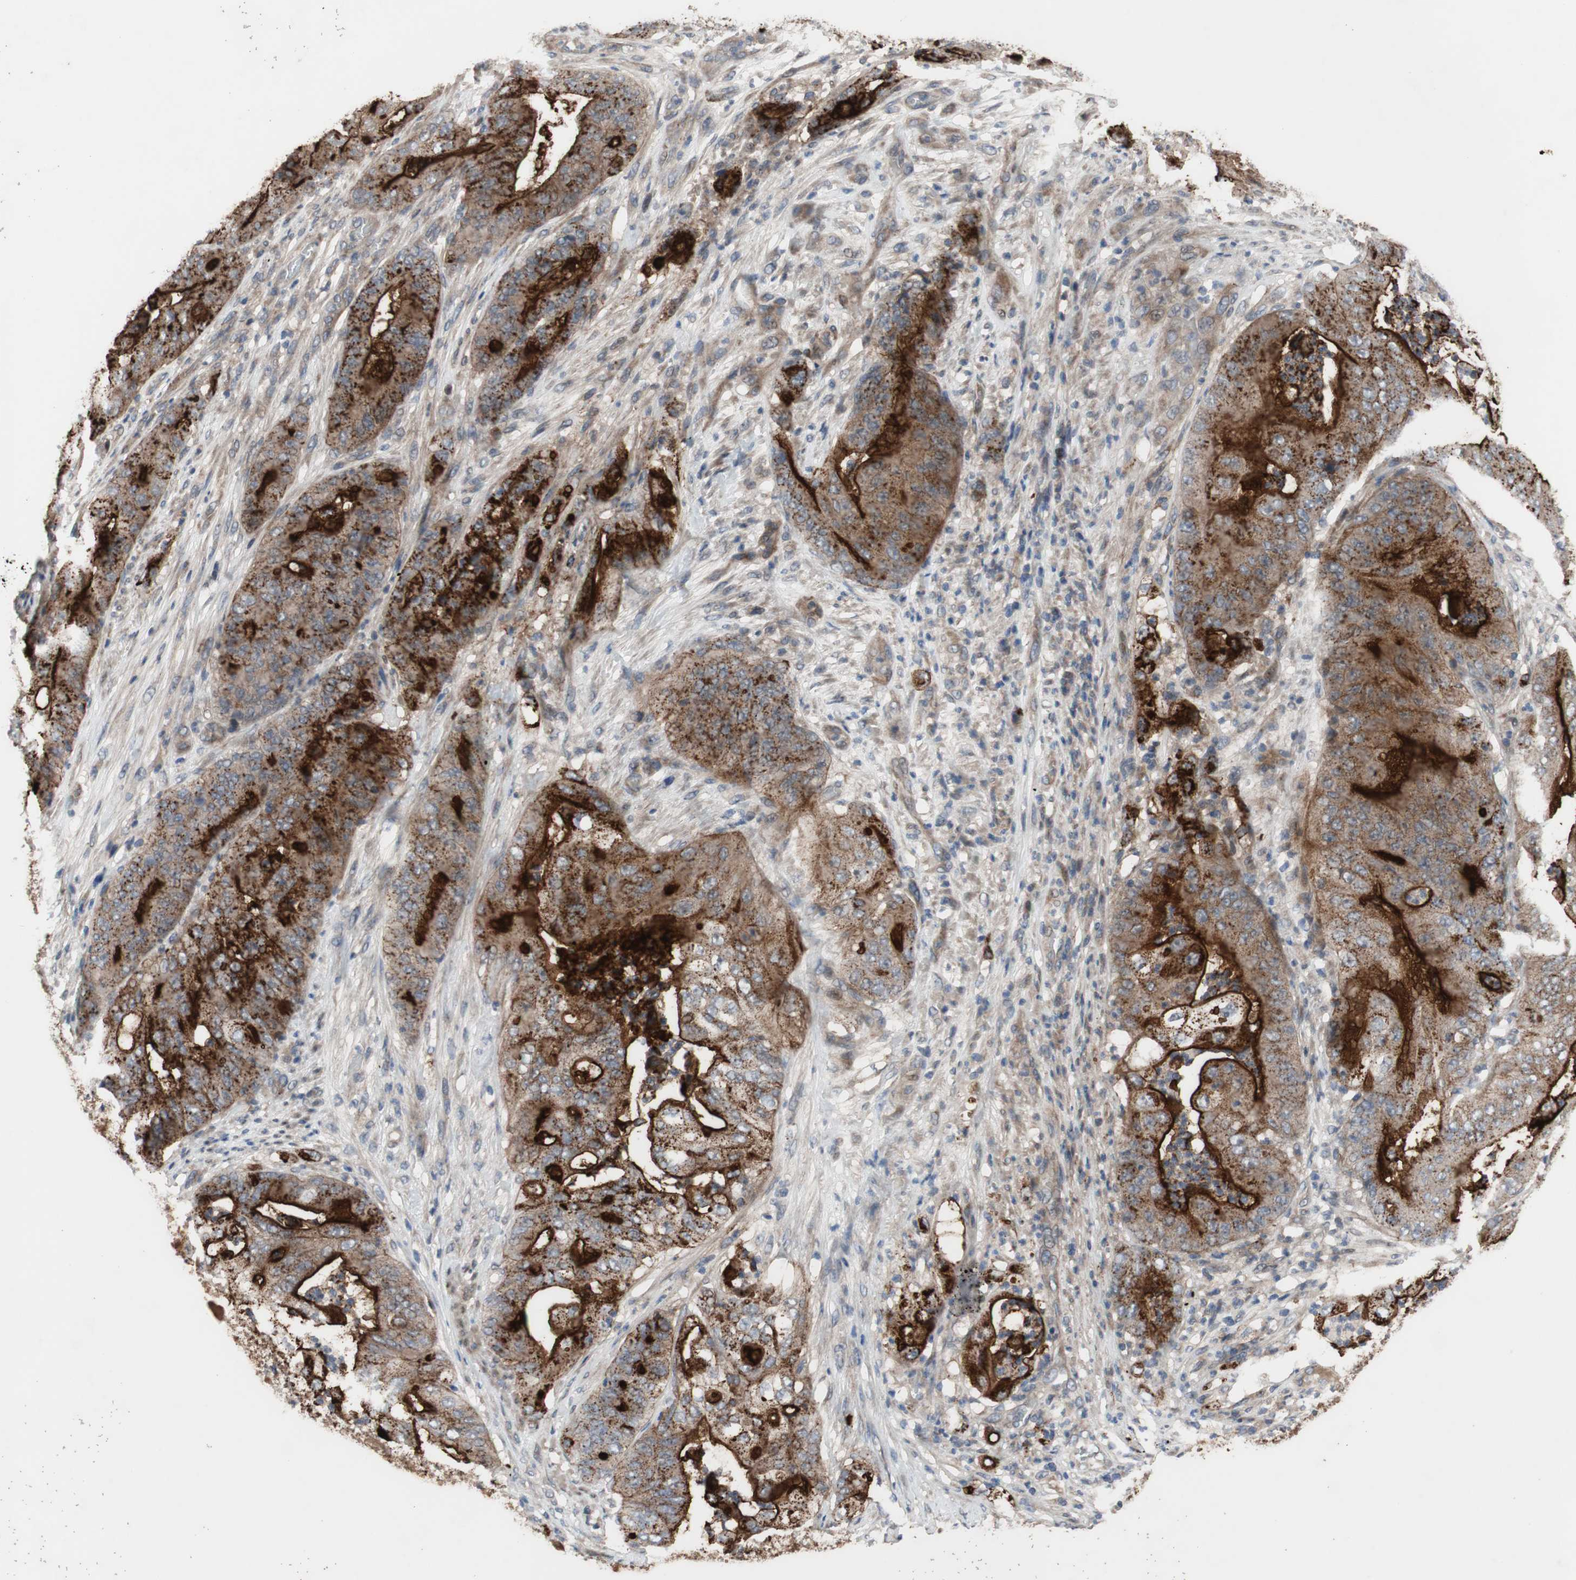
{"staining": {"intensity": "moderate", "quantity": ">75%", "location": "cytoplasmic/membranous"}, "tissue": "stomach cancer", "cell_type": "Tumor cells", "image_type": "cancer", "snomed": [{"axis": "morphology", "description": "Adenocarcinoma, NOS"}, {"axis": "topography", "description": "Stomach"}], "caption": "Immunohistochemical staining of stomach adenocarcinoma exhibits moderate cytoplasmic/membranous protein positivity in approximately >75% of tumor cells.", "gene": "OAZ1", "patient": {"sex": "female", "age": 73}}